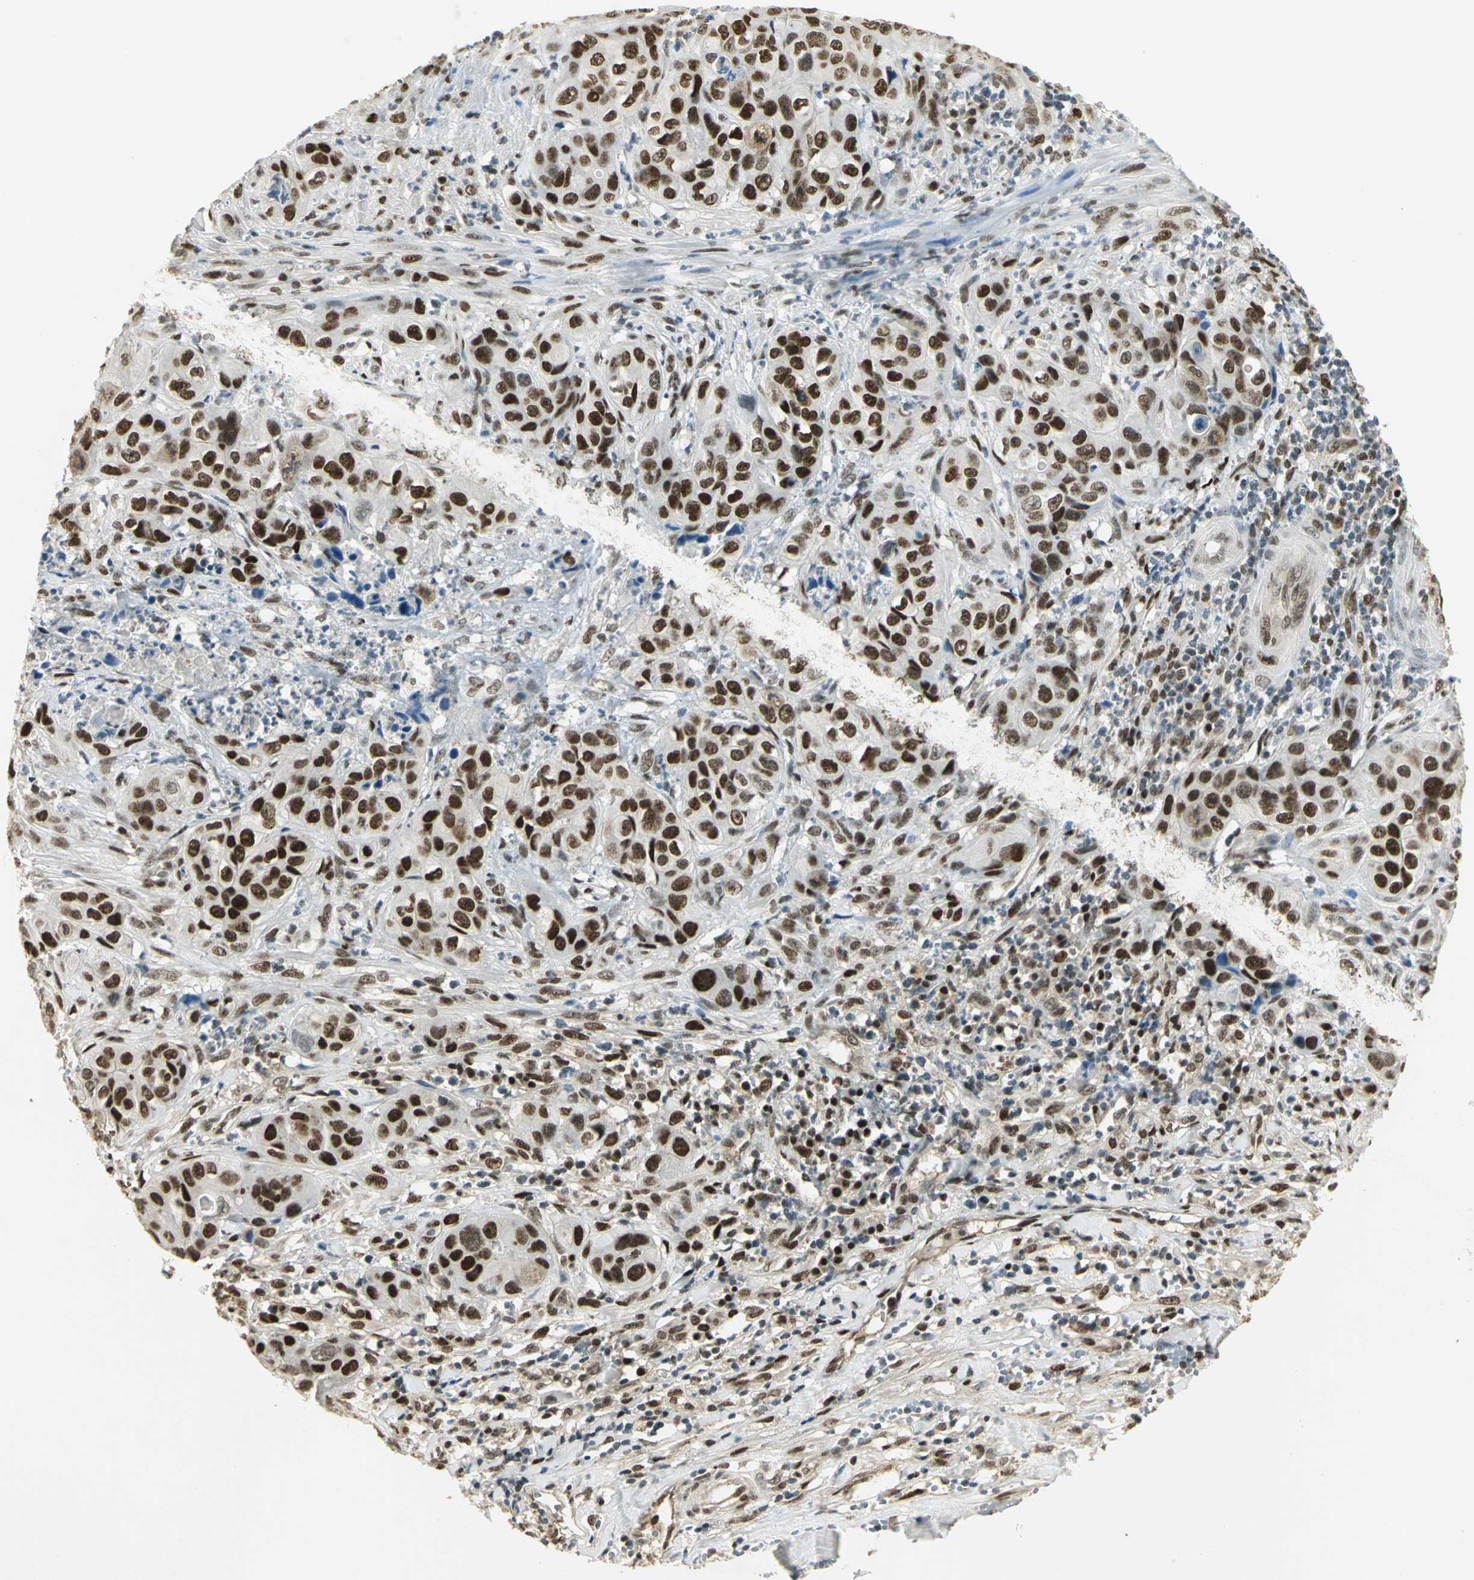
{"staining": {"intensity": "strong", "quantity": ">75%", "location": "nuclear"}, "tissue": "liver cancer", "cell_type": "Tumor cells", "image_type": "cancer", "snomed": [{"axis": "morphology", "description": "Cholangiocarcinoma"}, {"axis": "topography", "description": "Liver"}], "caption": "Immunohistochemistry (IHC) histopathology image of human liver cancer (cholangiocarcinoma) stained for a protein (brown), which shows high levels of strong nuclear positivity in approximately >75% of tumor cells.", "gene": "AK6", "patient": {"sex": "female", "age": 61}}